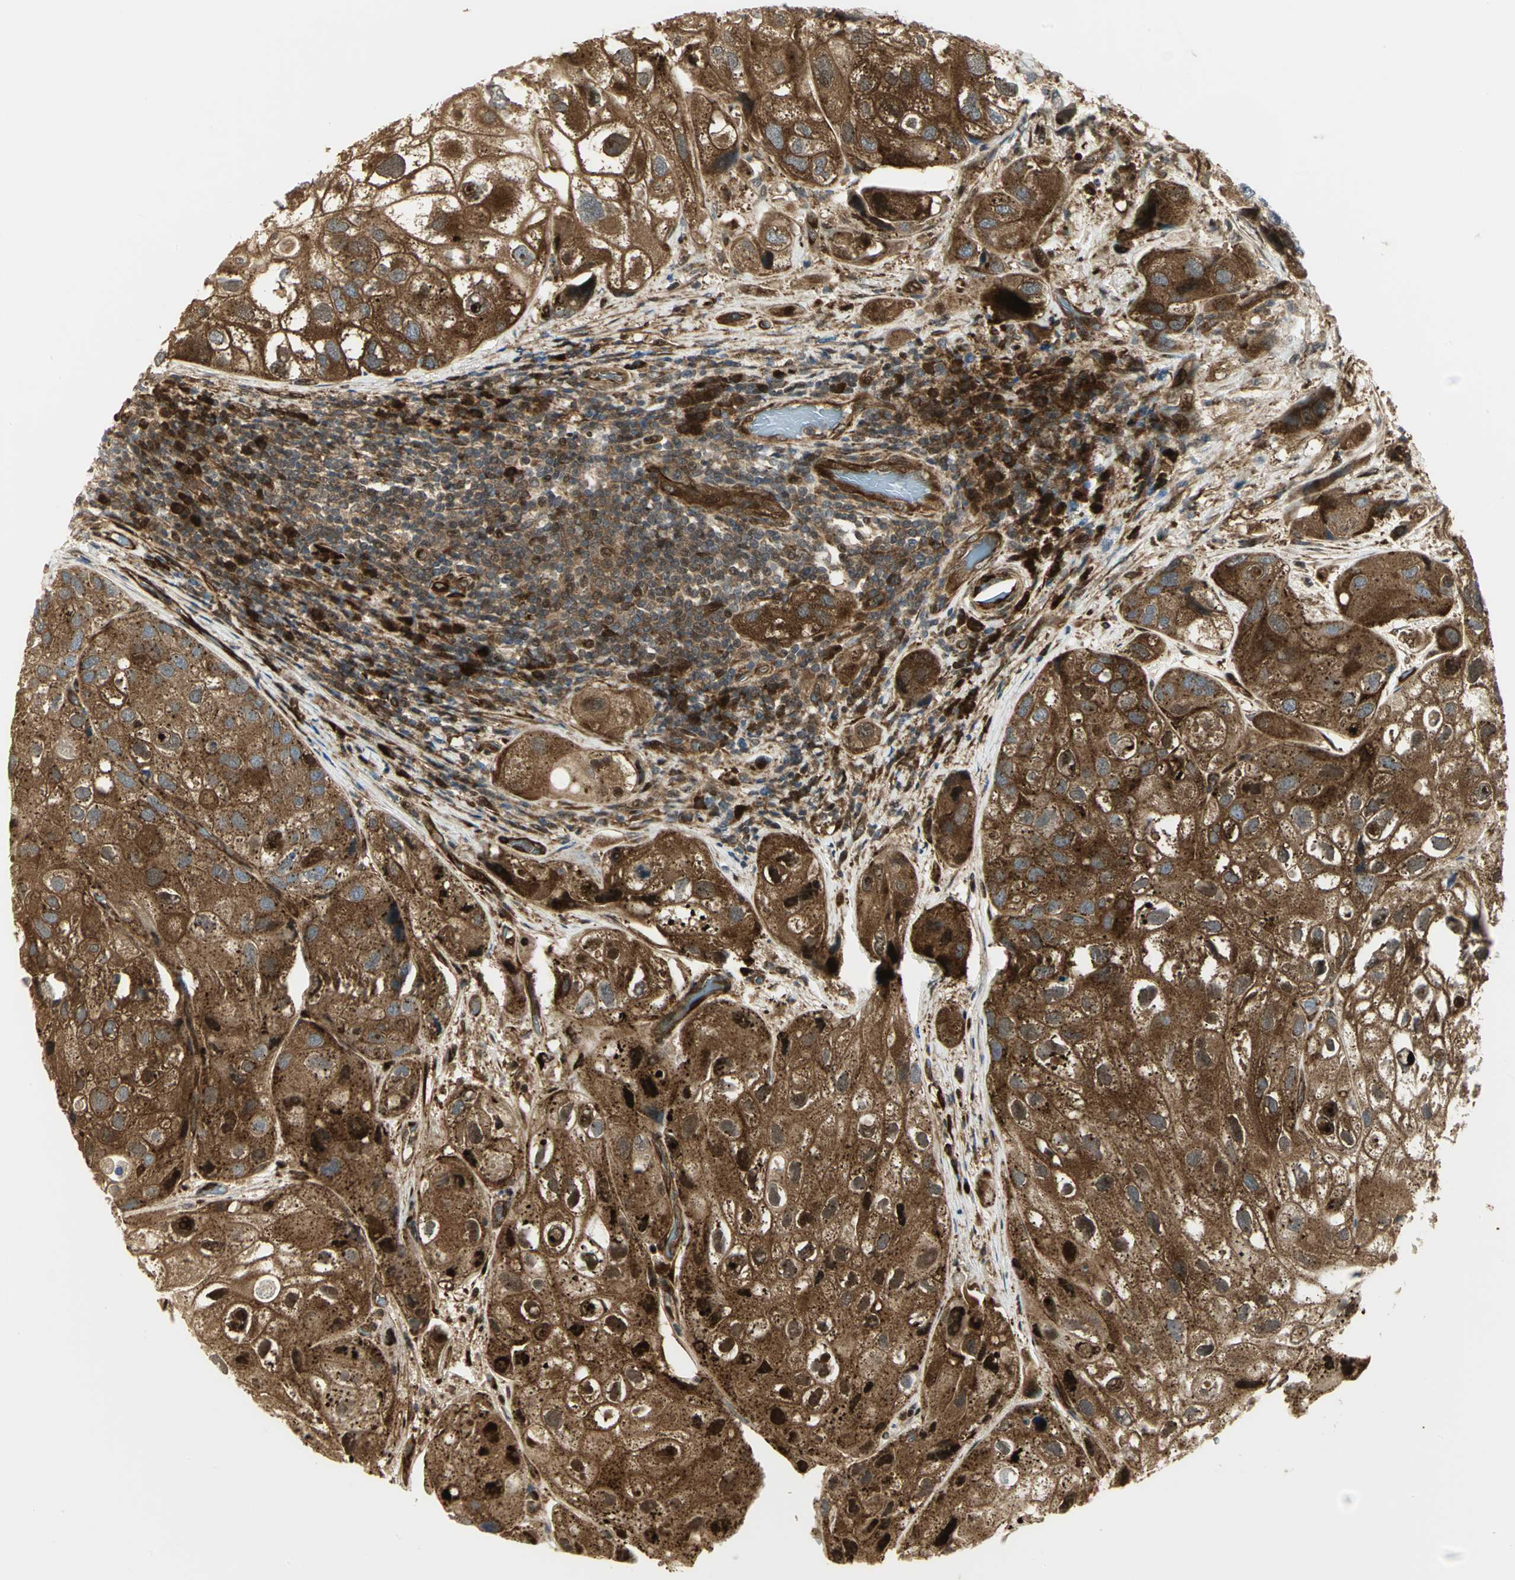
{"staining": {"intensity": "strong", "quantity": ">75%", "location": "cytoplasmic/membranous"}, "tissue": "urothelial cancer", "cell_type": "Tumor cells", "image_type": "cancer", "snomed": [{"axis": "morphology", "description": "Urothelial carcinoma, High grade"}, {"axis": "topography", "description": "Urinary bladder"}], "caption": "Urothelial carcinoma (high-grade) stained with DAB immunohistochemistry (IHC) displays high levels of strong cytoplasmic/membranous positivity in approximately >75% of tumor cells. Nuclei are stained in blue.", "gene": "EEA1", "patient": {"sex": "female", "age": 64}}